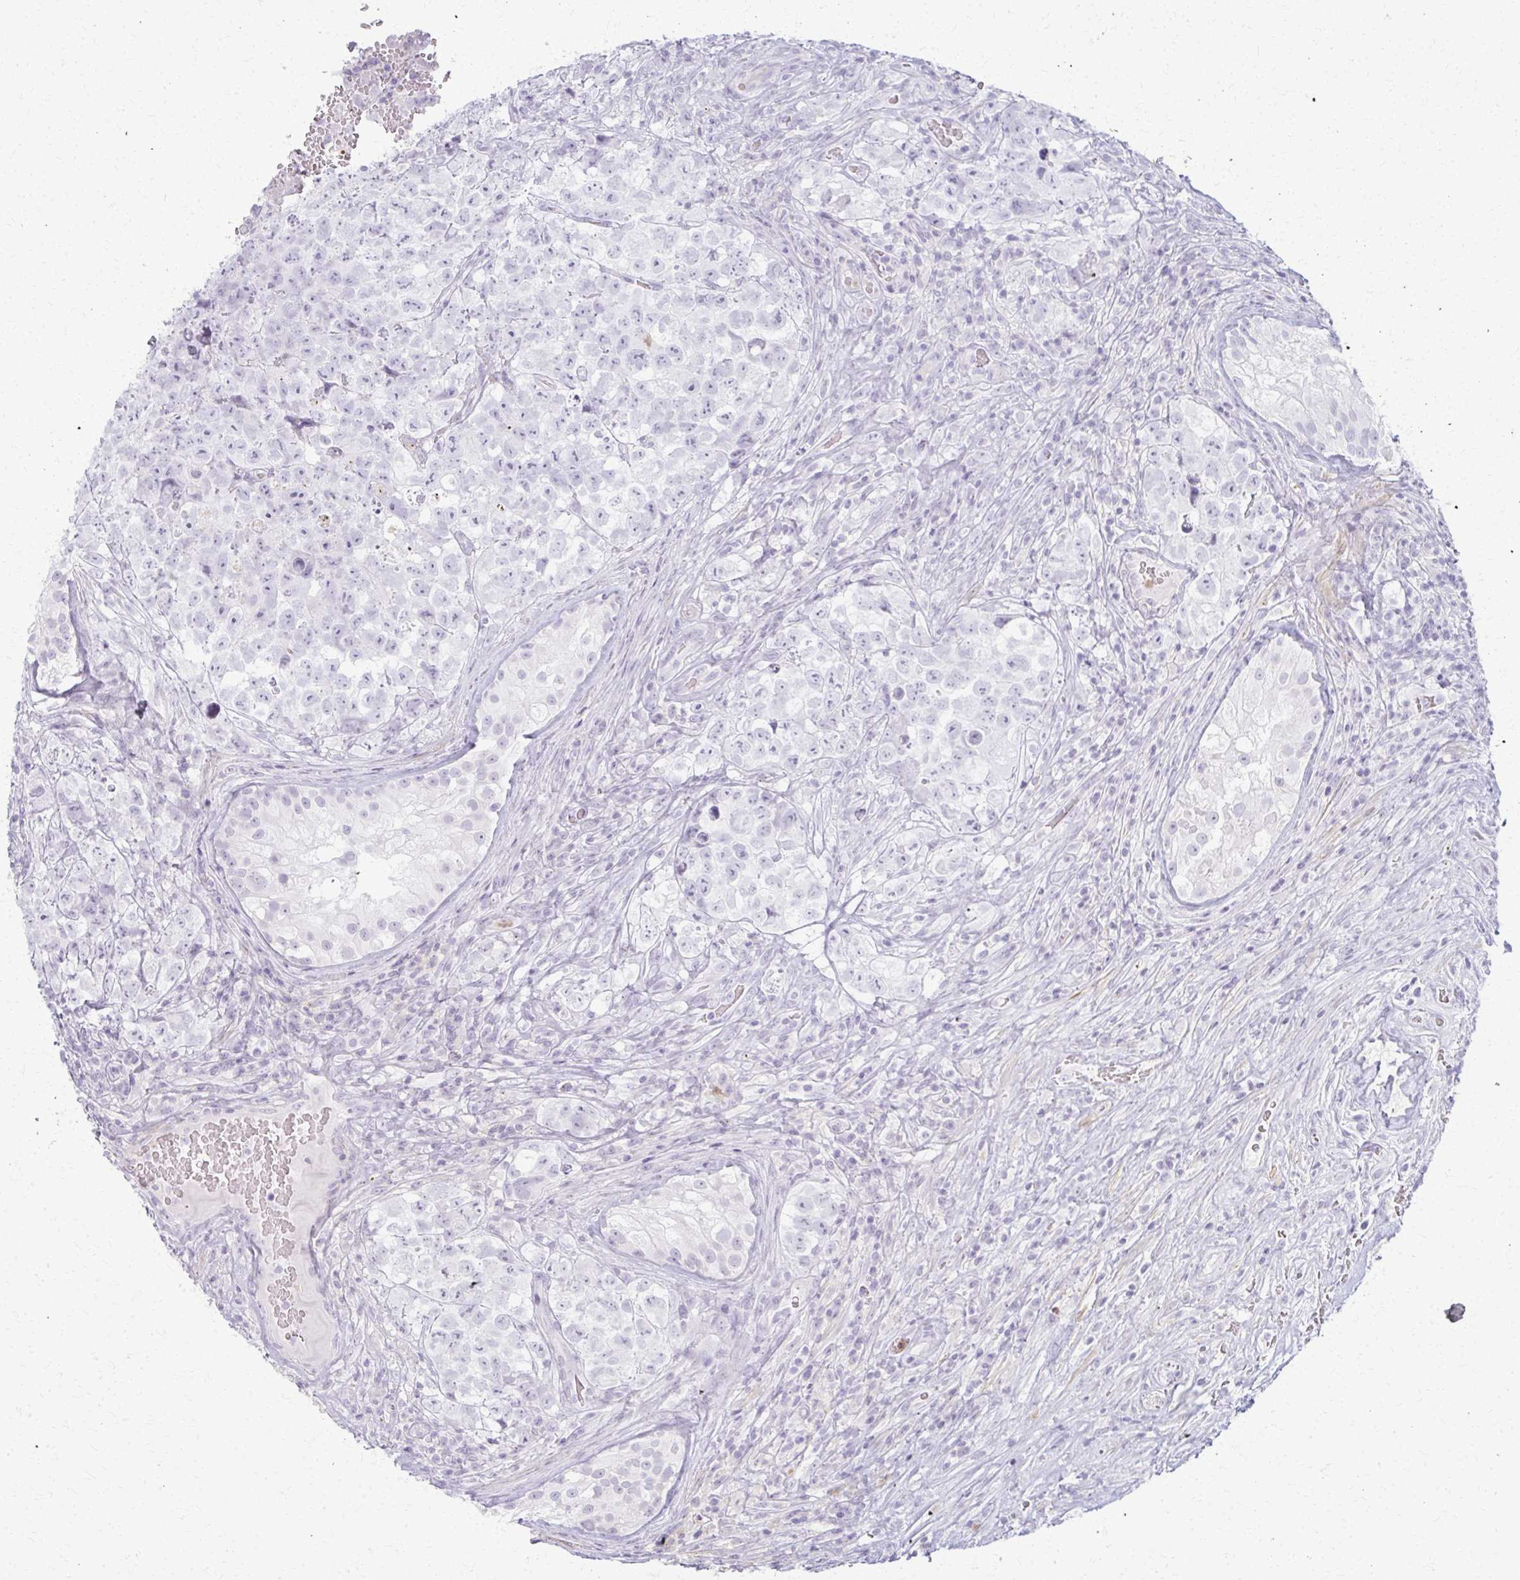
{"staining": {"intensity": "negative", "quantity": "none", "location": "none"}, "tissue": "testis cancer", "cell_type": "Tumor cells", "image_type": "cancer", "snomed": [{"axis": "morphology", "description": "Carcinoma, Embryonal, NOS"}, {"axis": "topography", "description": "Testis"}], "caption": "Immunohistochemistry (IHC) of embryonal carcinoma (testis) exhibits no staining in tumor cells.", "gene": "CA3", "patient": {"sex": "male", "age": 18}}